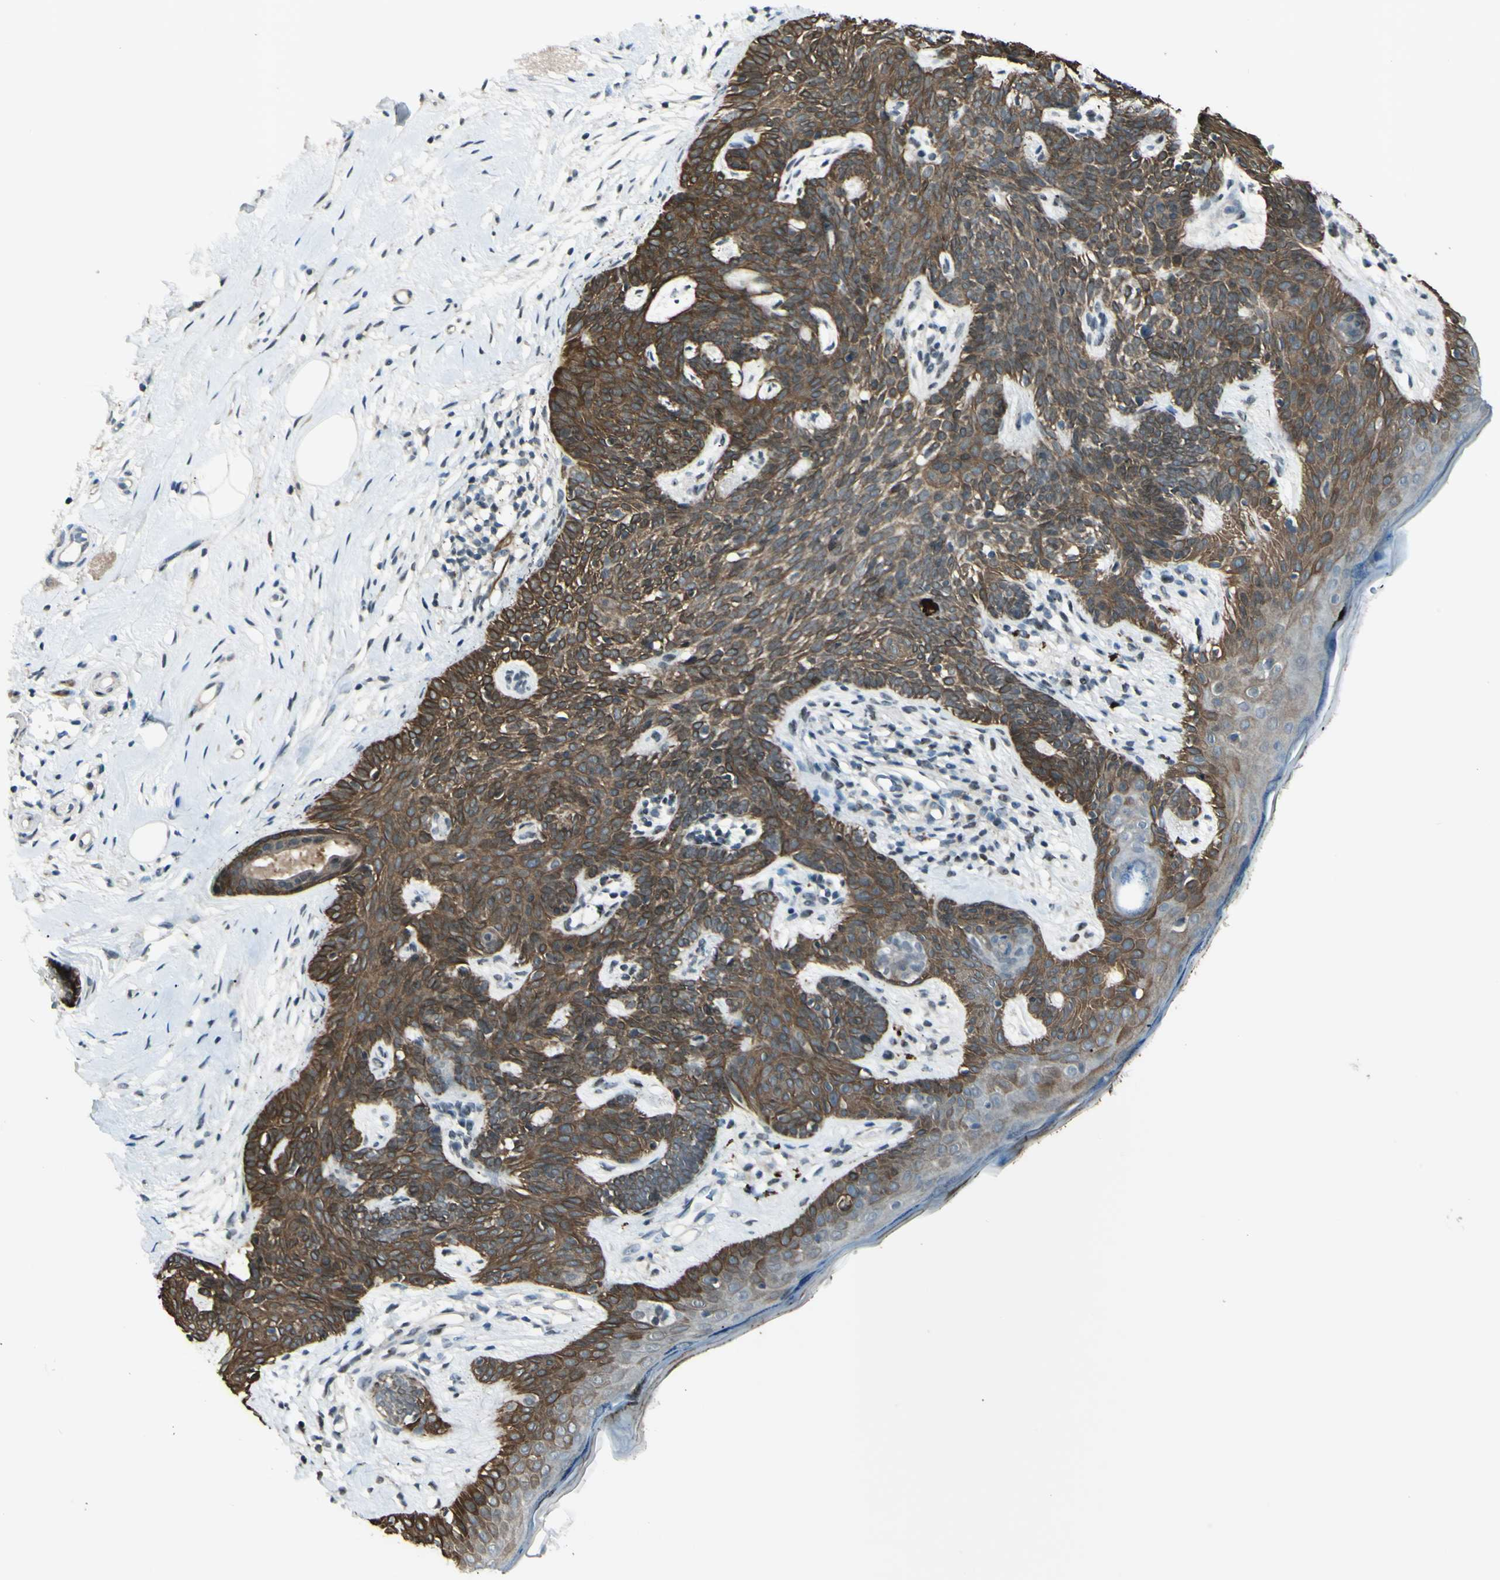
{"staining": {"intensity": "strong", "quantity": ">75%", "location": "cytoplasmic/membranous"}, "tissue": "skin cancer", "cell_type": "Tumor cells", "image_type": "cancer", "snomed": [{"axis": "morphology", "description": "Developmental malformation"}, {"axis": "morphology", "description": "Basal cell carcinoma"}, {"axis": "topography", "description": "Skin"}], "caption": "Strong cytoplasmic/membranous expression is present in about >75% of tumor cells in skin cancer (basal cell carcinoma).", "gene": "FGFR2", "patient": {"sex": "female", "age": 62}}